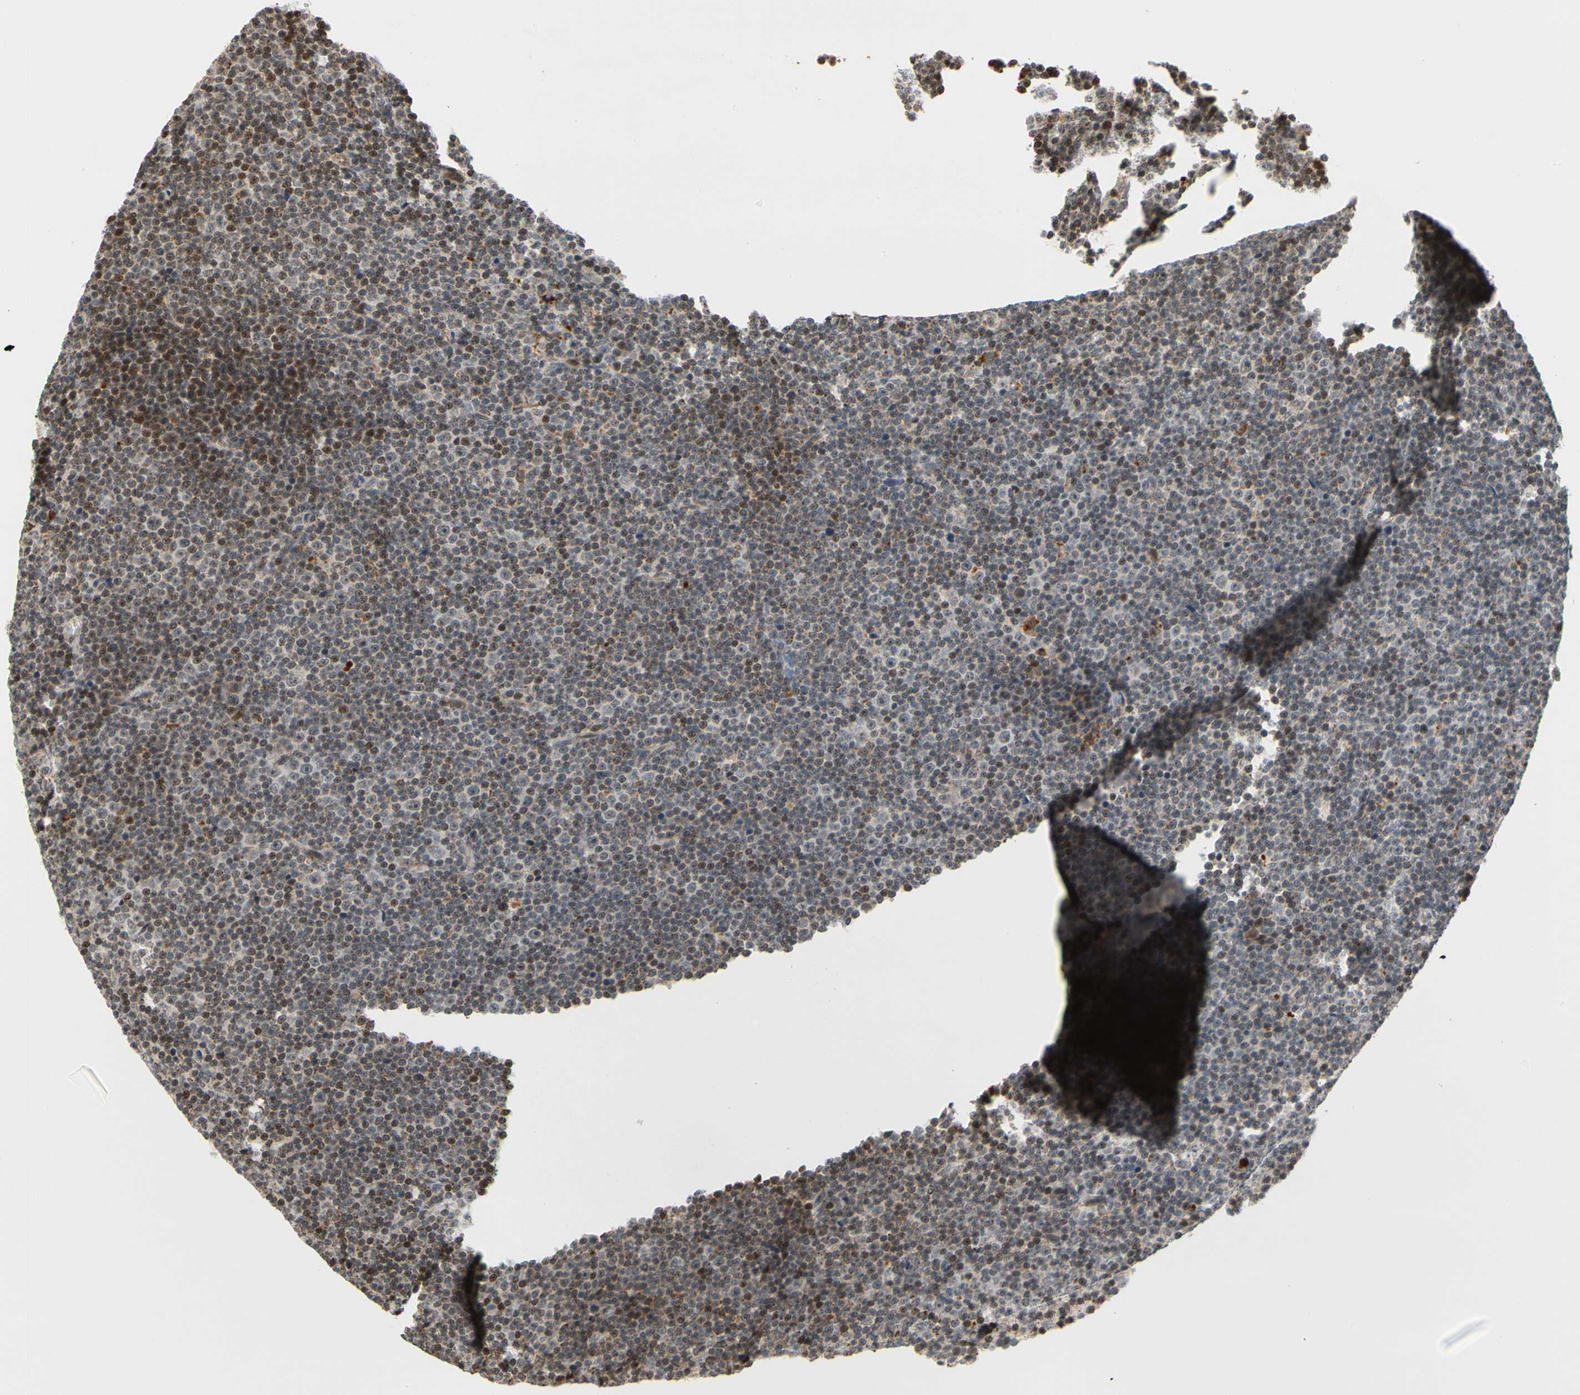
{"staining": {"intensity": "moderate", "quantity": "<25%", "location": "cytoplasmic/membranous,nuclear"}, "tissue": "lymphoma", "cell_type": "Tumor cells", "image_type": "cancer", "snomed": [{"axis": "morphology", "description": "Malignant lymphoma, non-Hodgkin's type, Low grade"}, {"axis": "topography", "description": "Lymph node"}], "caption": "A low amount of moderate cytoplasmic/membranous and nuclear staining is appreciated in about <25% of tumor cells in lymphoma tissue. The staining was performed using DAB, with brown indicating positive protein expression. Nuclei are stained blue with hematoxylin.", "gene": "CDK7", "patient": {"sex": "female", "age": 67}}